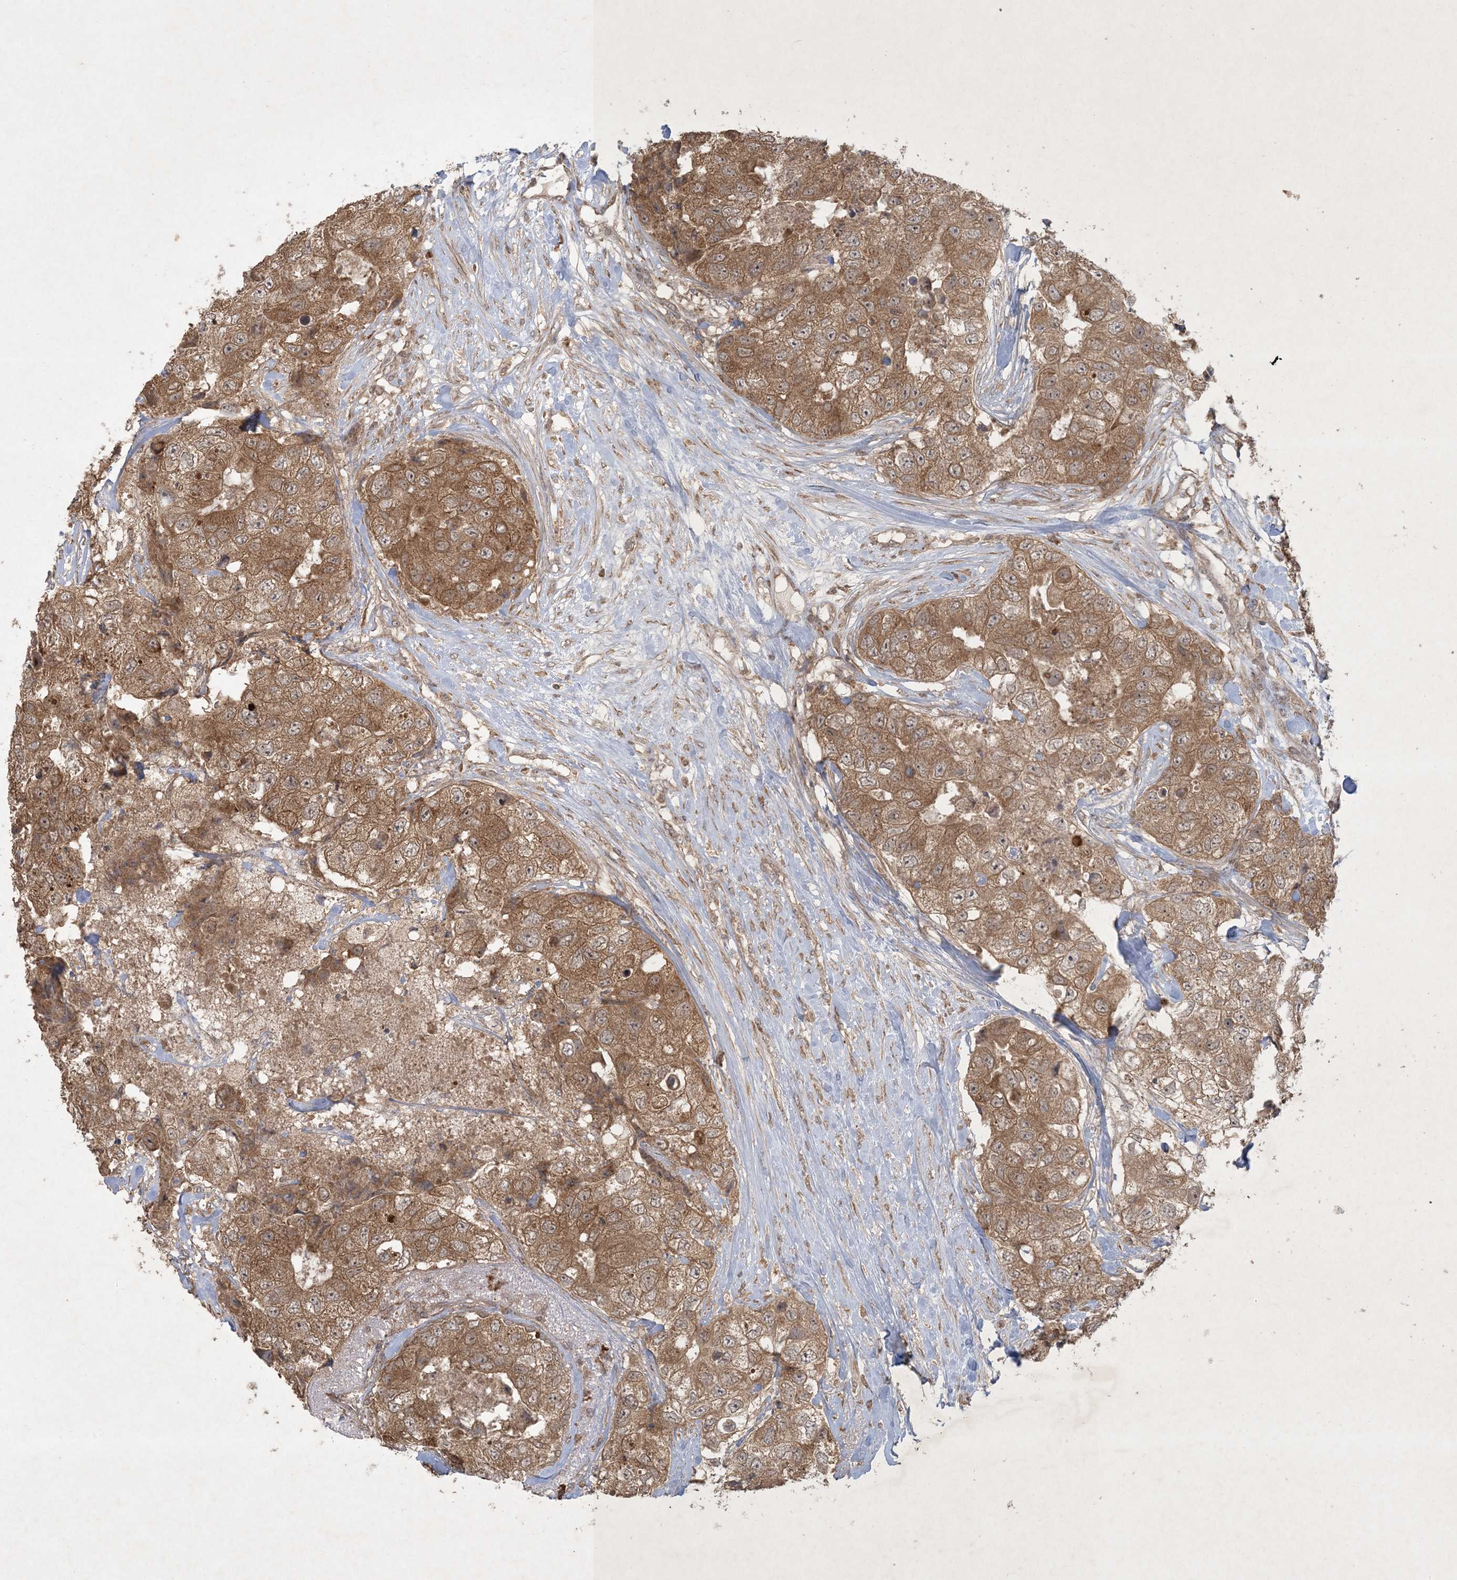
{"staining": {"intensity": "moderate", "quantity": ">75%", "location": "cytoplasmic/membranous,nuclear"}, "tissue": "breast cancer", "cell_type": "Tumor cells", "image_type": "cancer", "snomed": [{"axis": "morphology", "description": "Duct carcinoma"}, {"axis": "topography", "description": "Breast"}], "caption": "Approximately >75% of tumor cells in breast invasive ductal carcinoma exhibit moderate cytoplasmic/membranous and nuclear protein expression as visualized by brown immunohistochemical staining.", "gene": "NRBP2", "patient": {"sex": "female", "age": 62}}